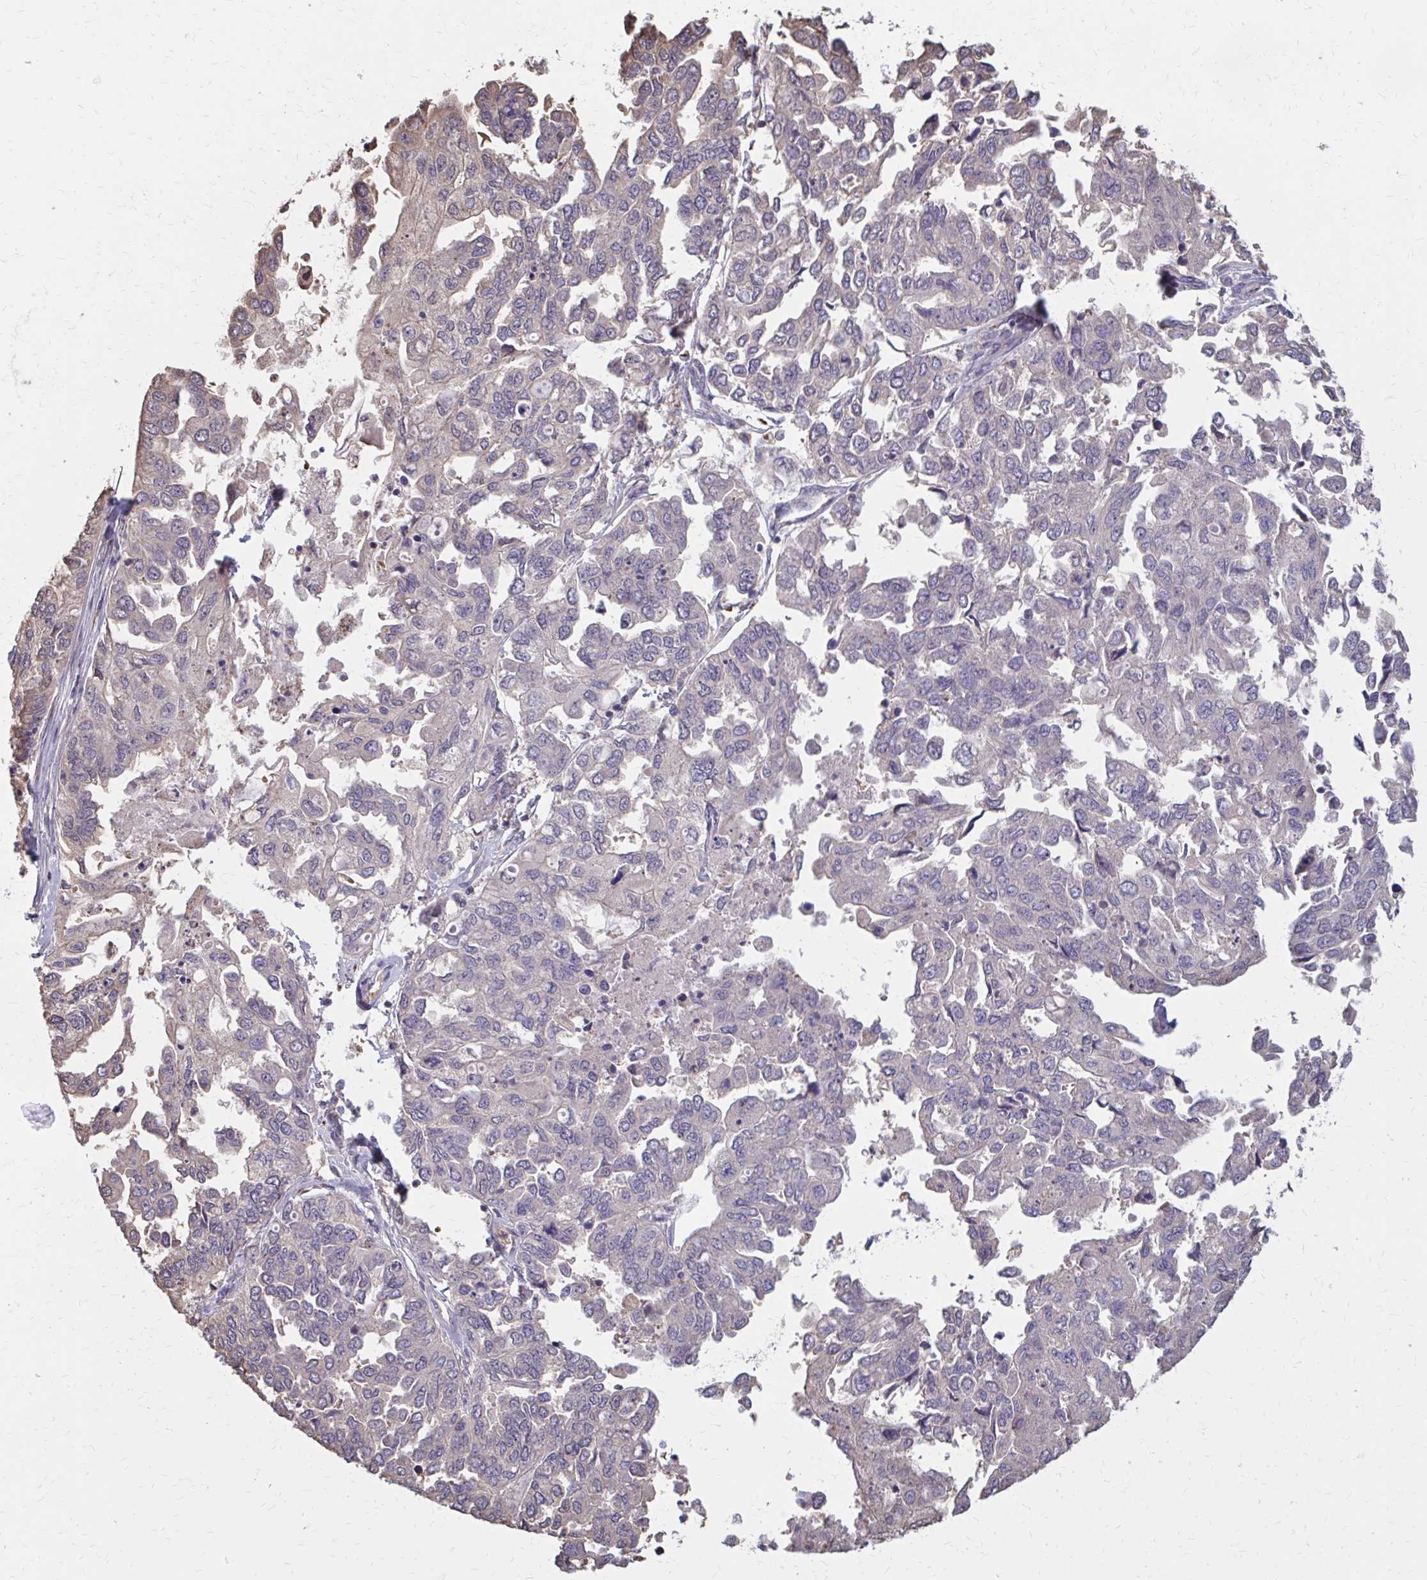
{"staining": {"intensity": "negative", "quantity": "none", "location": "none"}, "tissue": "ovarian cancer", "cell_type": "Tumor cells", "image_type": "cancer", "snomed": [{"axis": "morphology", "description": "Cystadenocarcinoma, serous, NOS"}, {"axis": "topography", "description": "Ovary"}], "caption": "High power microscopy micrograph of an immunohistochemistry (IHC) micrograph of ovarian serous cystadenocarcinoma, revealing no significant positivity in tumor cells.", "gene": "IFI44L", "patient": {"sex": "female", "age": 53}}